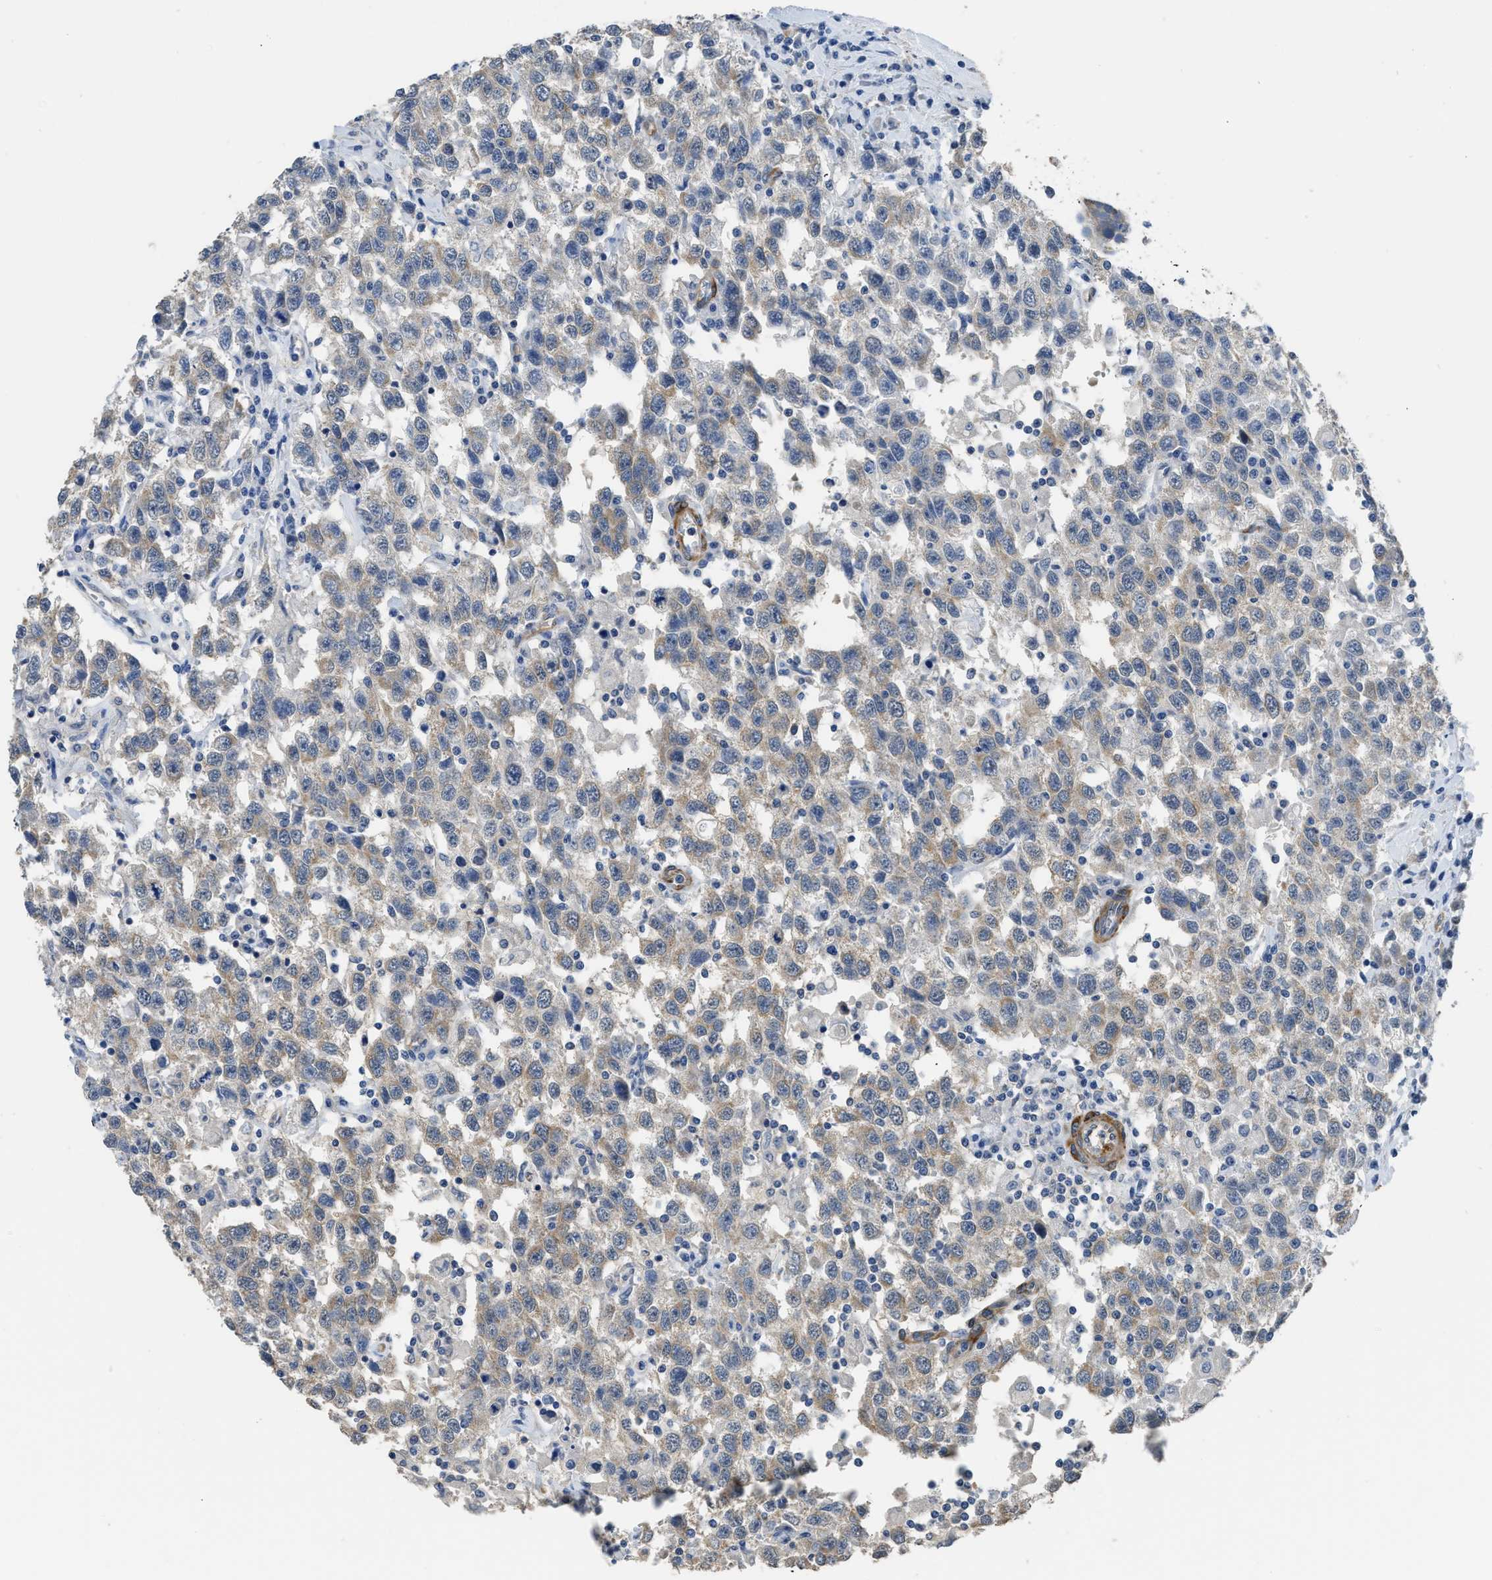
{"staining": {"intensity": "weak", "quantity": "<25%", "location": "cytoplasmic/membranous"}, "tissue": "testis cancer", "cell_type": "Tumor cells", "image_type": "cancer", "snomed": [{"axis": "morphology", "description": "Seminoma, NOS"}, {"axis": "topography", "description": "Testis"}], "caption": "Histopathology image shows no significant protein expression in tumor cells of testis cancer (seminoma).", "gene": "ZSWIM5", "patient": {"sex": "male", "age": 41}}